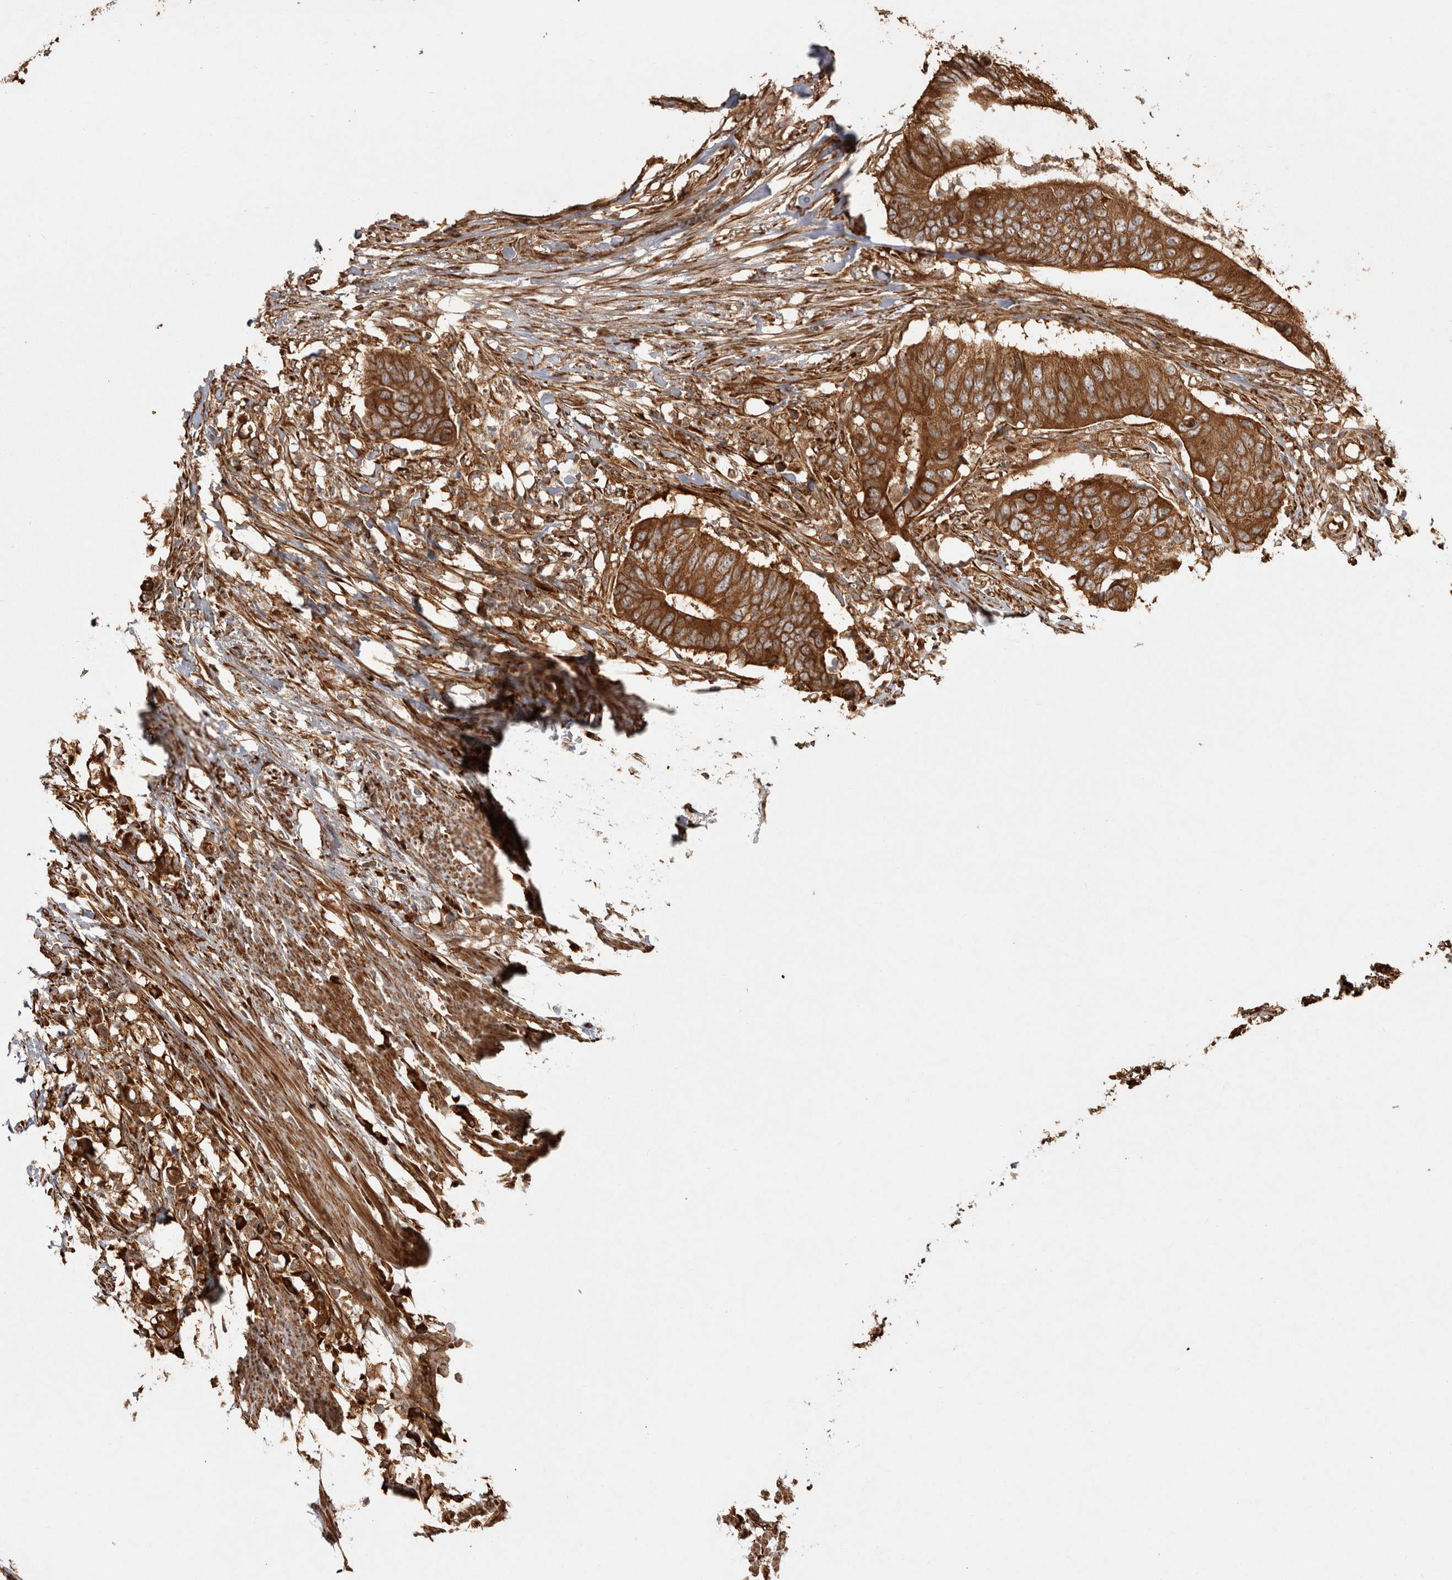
{"staining": {"intensity": "strong", "quantity": ">75%", "location": "cytoplasmic/membranous"}, "tissue": "colorectal cancer", "cell_type": "Tumor cells", "image_type": "cancer", "snomed": [{"axis": "morphology", "description": "Adenocarcinoma, NOS"}, {"axis": "topography", "description": "Colon"}], "caption": "Colorectal adenocarcinoma tissue reveals strong cytoplasmic/membranous expression in approximately >75% of tumor cells, visualized by immunohistochemistry. (Stains: DAB in brown, nuclei in blue, Microscopy: brightfield microscopy at high magnification).", "gene": "CAMSAP2", "patient": {"sex": "male", "age": 56}}